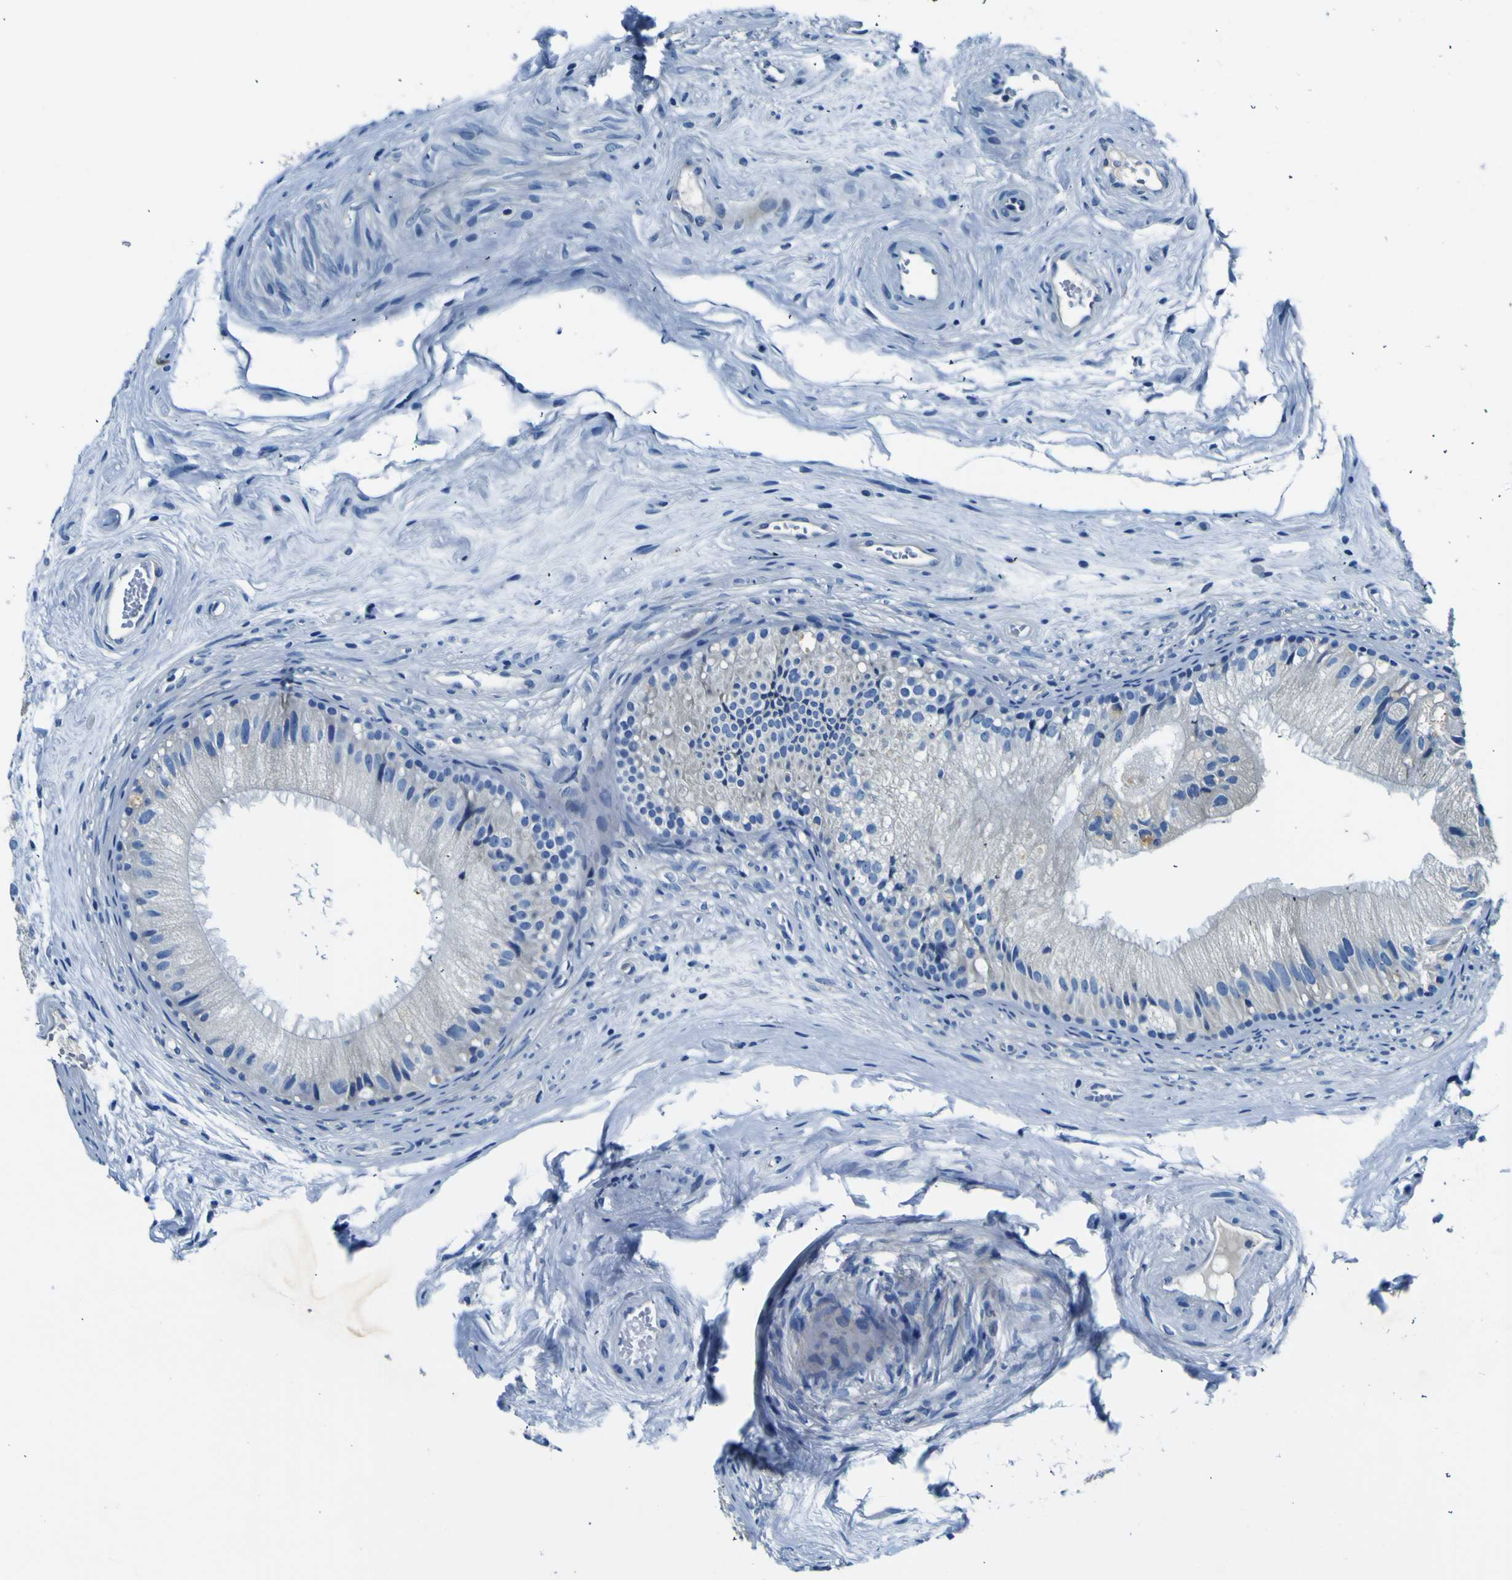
{"staining": {"intensity": "negative", "quantity": "none", "location": "none"}, "tissue": "epididymis", "cell_type": "Glandular cells", "image_type": "normal", "snomed": [{"axis": "morphology", "description": "Normal tissue, NOS"}, {"axis": "topography", "description": "Epididymis"}], "caption": "High magnification brightfield microscopy of unremarkable epididymis stained with DAB (3,3'-diaminobenzidine) (brown) and counterstained with hematoxylin (blue): glandular cells show no significant positivity.", "gene": "ADGRA2", "patient": {"sex": "male", "age": 56}}